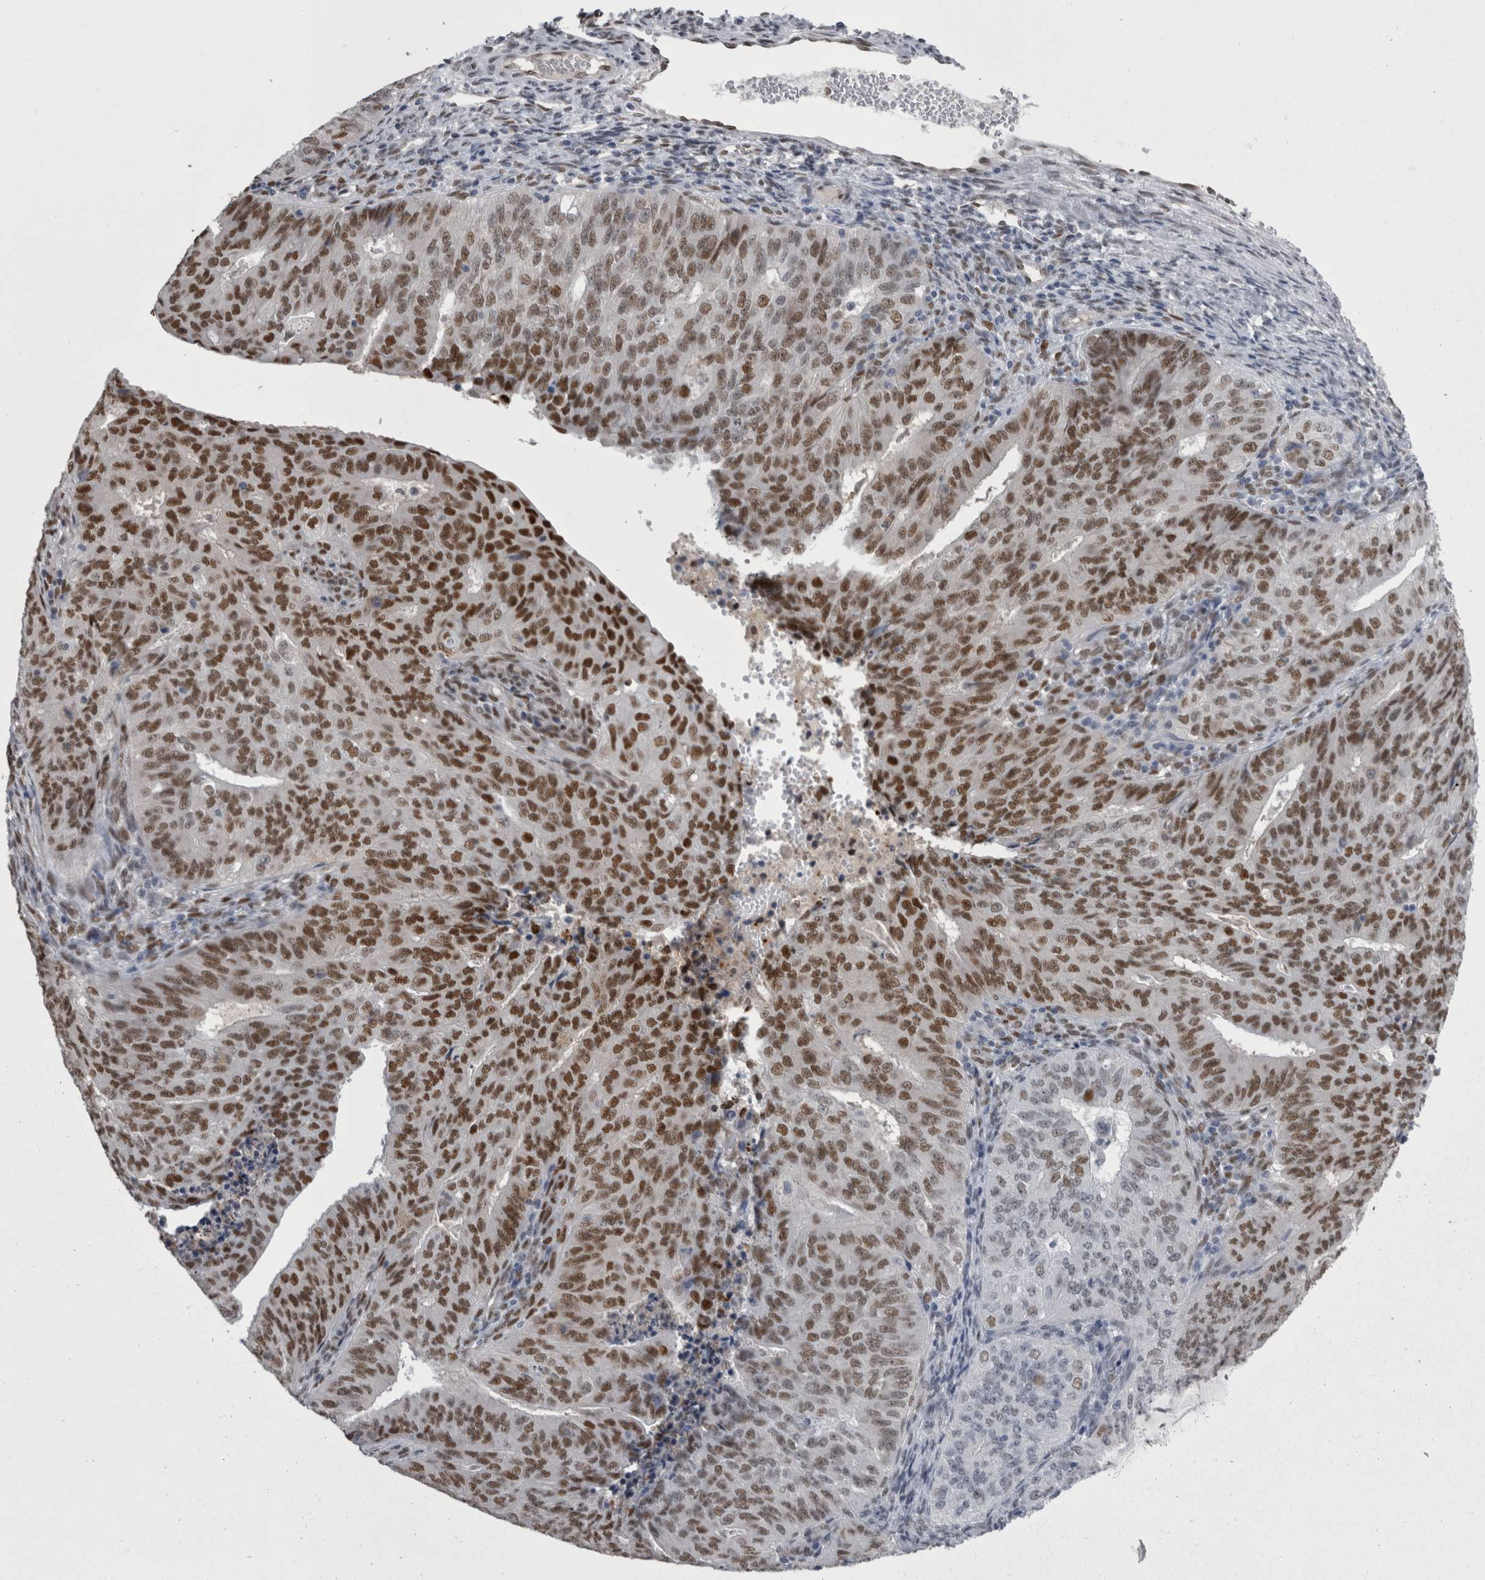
{"staining": {"intensity": "strong", "quantity": ">75%", "location": "nuclear"}, "tissue": "endometrial cancer", "cell_type": "Tumor cells", "image_type": "cancer", "snomed": [{"axis": "morphology", "description": "Adenocarcinoma, NOS"}, {"axis": "topography", "description": "Endometrium"}], "caption": "Immunohistochemistry (IHC) micrograph of neoplastic tissue: adenocarcinoma (endometrial) stained using immunohistochemistry shows high levels of strong protein expression localized specifically in the nuclear of tumor cells, appearing as a nuclear brown color.", "gene": "C1orf54", "patient": {"sex": "female", "age": 32}}